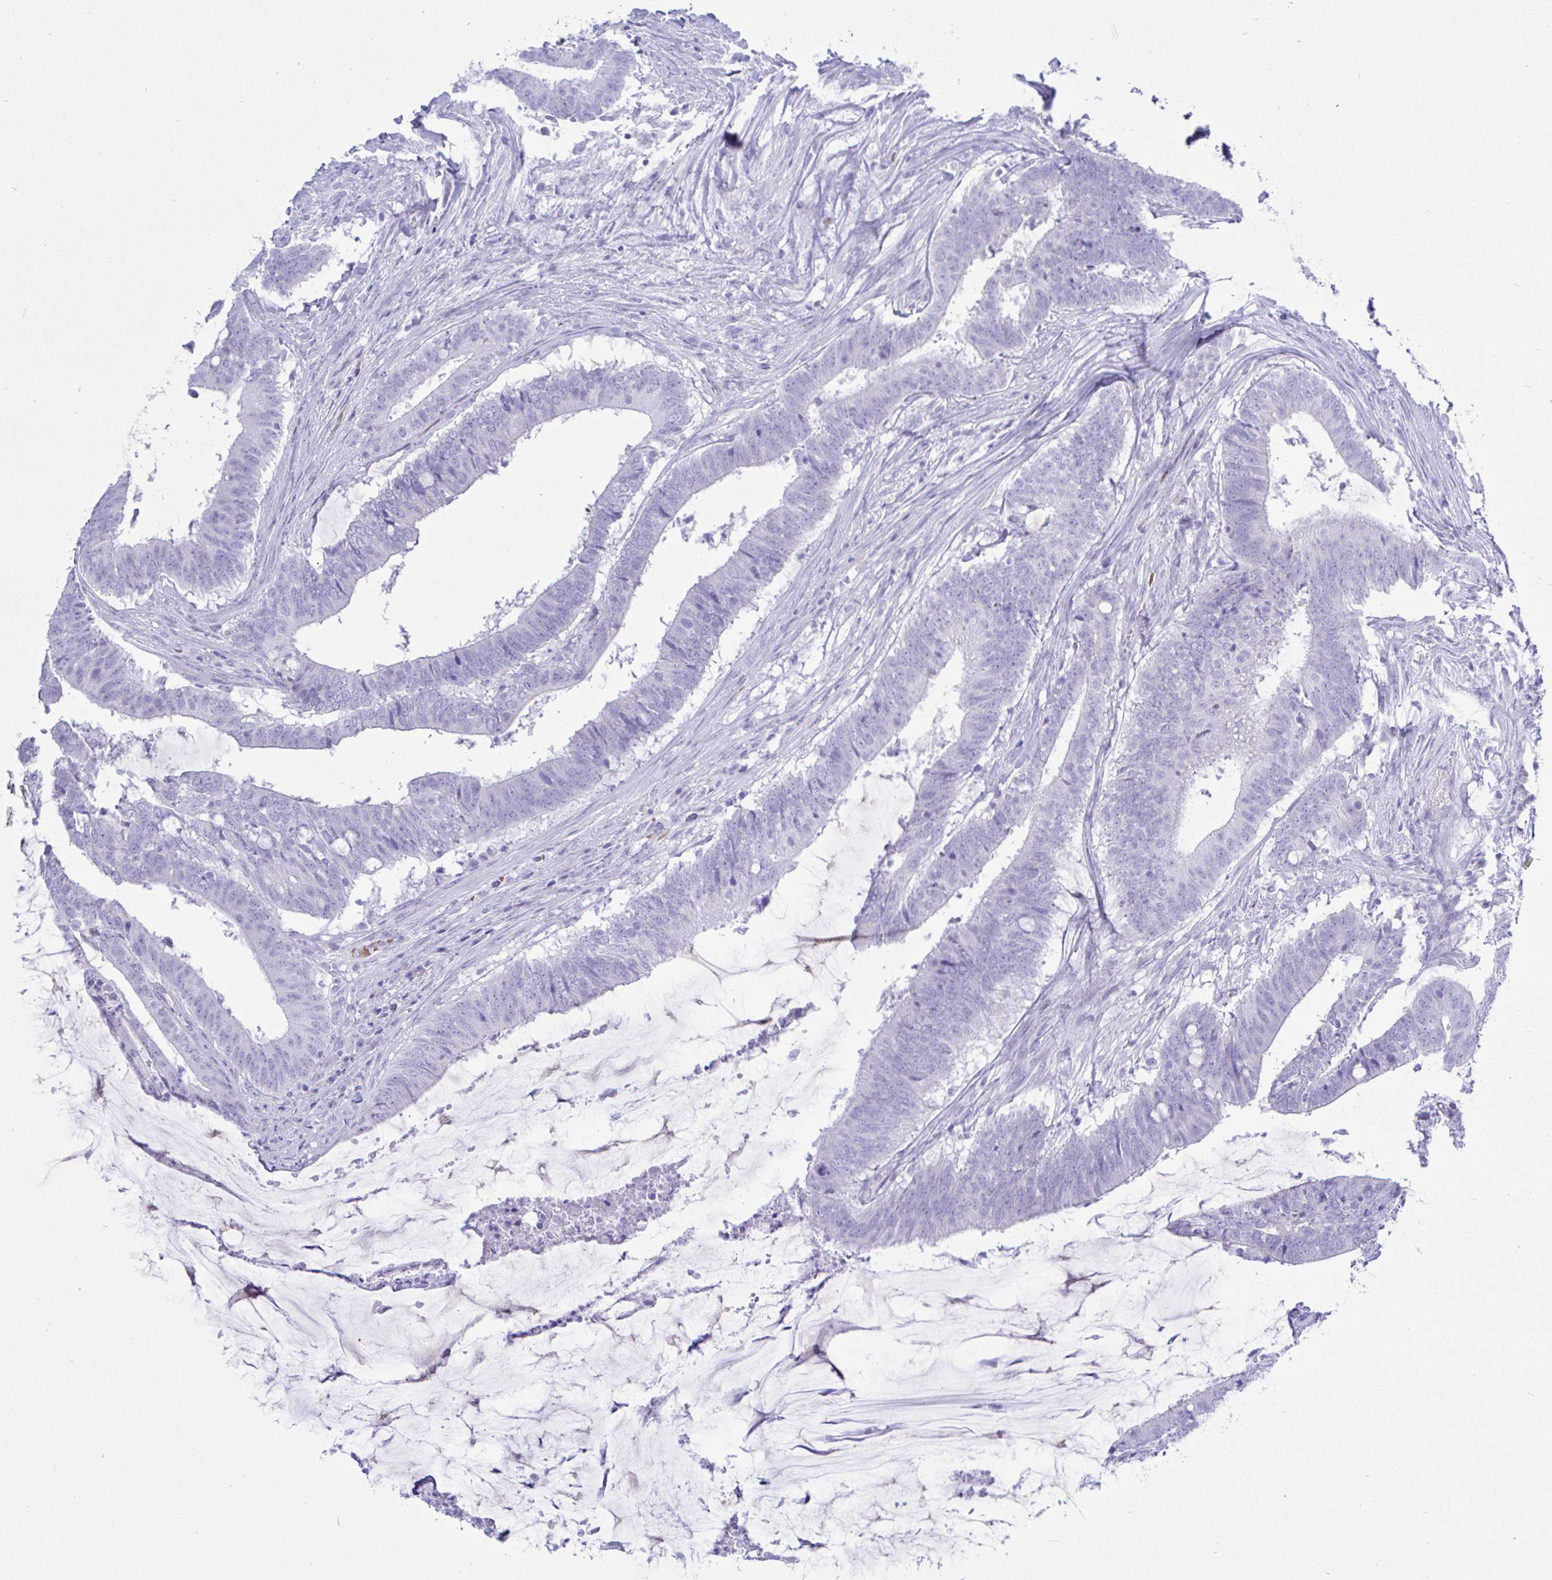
{"staining": {"intensity": "negative", "quantity": "none", "location": "none"}, "tissue": "colorectal cancer", "cell_type": "Tumor cells", "image_type": "cancer", "snomed": [{"axis": "morphology", "description": "Adenocarcinoma, NOS"}, {"axis": "topography", "description": "Colon"}], "caption": "Immunohistochemical staining of human colorectal cancer demonstrates no significant positivity in tumor cells.", "gene": "SEL1L2", "patient": {"sex": "female", "age": 43}}